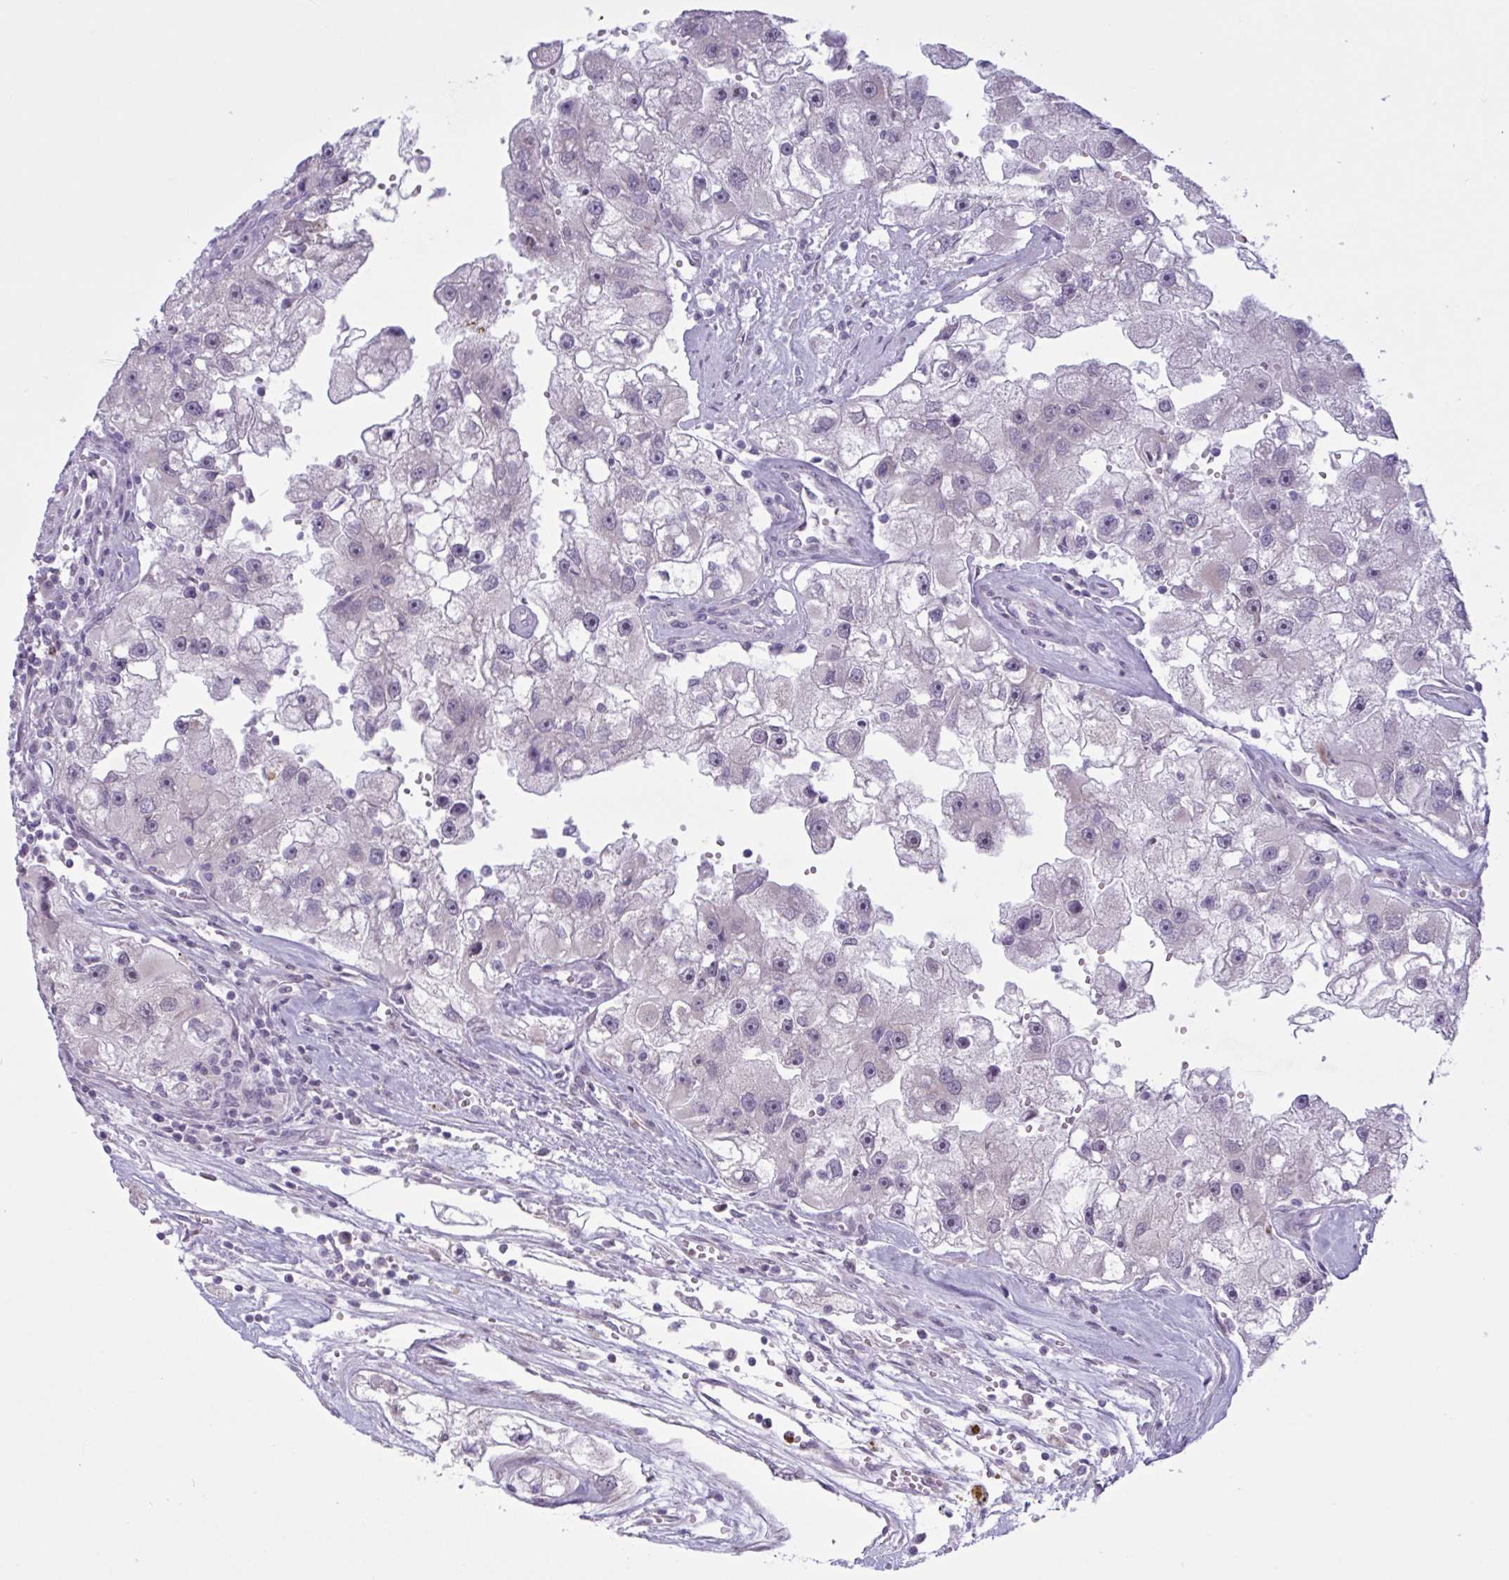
{"staining": {"intensity": "negative", "quantity": "none", "location": "none"}, "tissue": "renal cancer", "cell_type": "Tumor cells", "image_type": "cancer", "snomed": [{"axis": "morphology", "description": "Adenocarcinoma, NOS"}, {"axis": "topography", "description": "Kidney"}], "caption": "Immunohistochemistry micrograph of human renal adenocarcinoma stained for a protein (brown), which reveals no expression in tumor cells.", "gene": "PRMT6", "patient": {"sex": "male", "age": 63}}